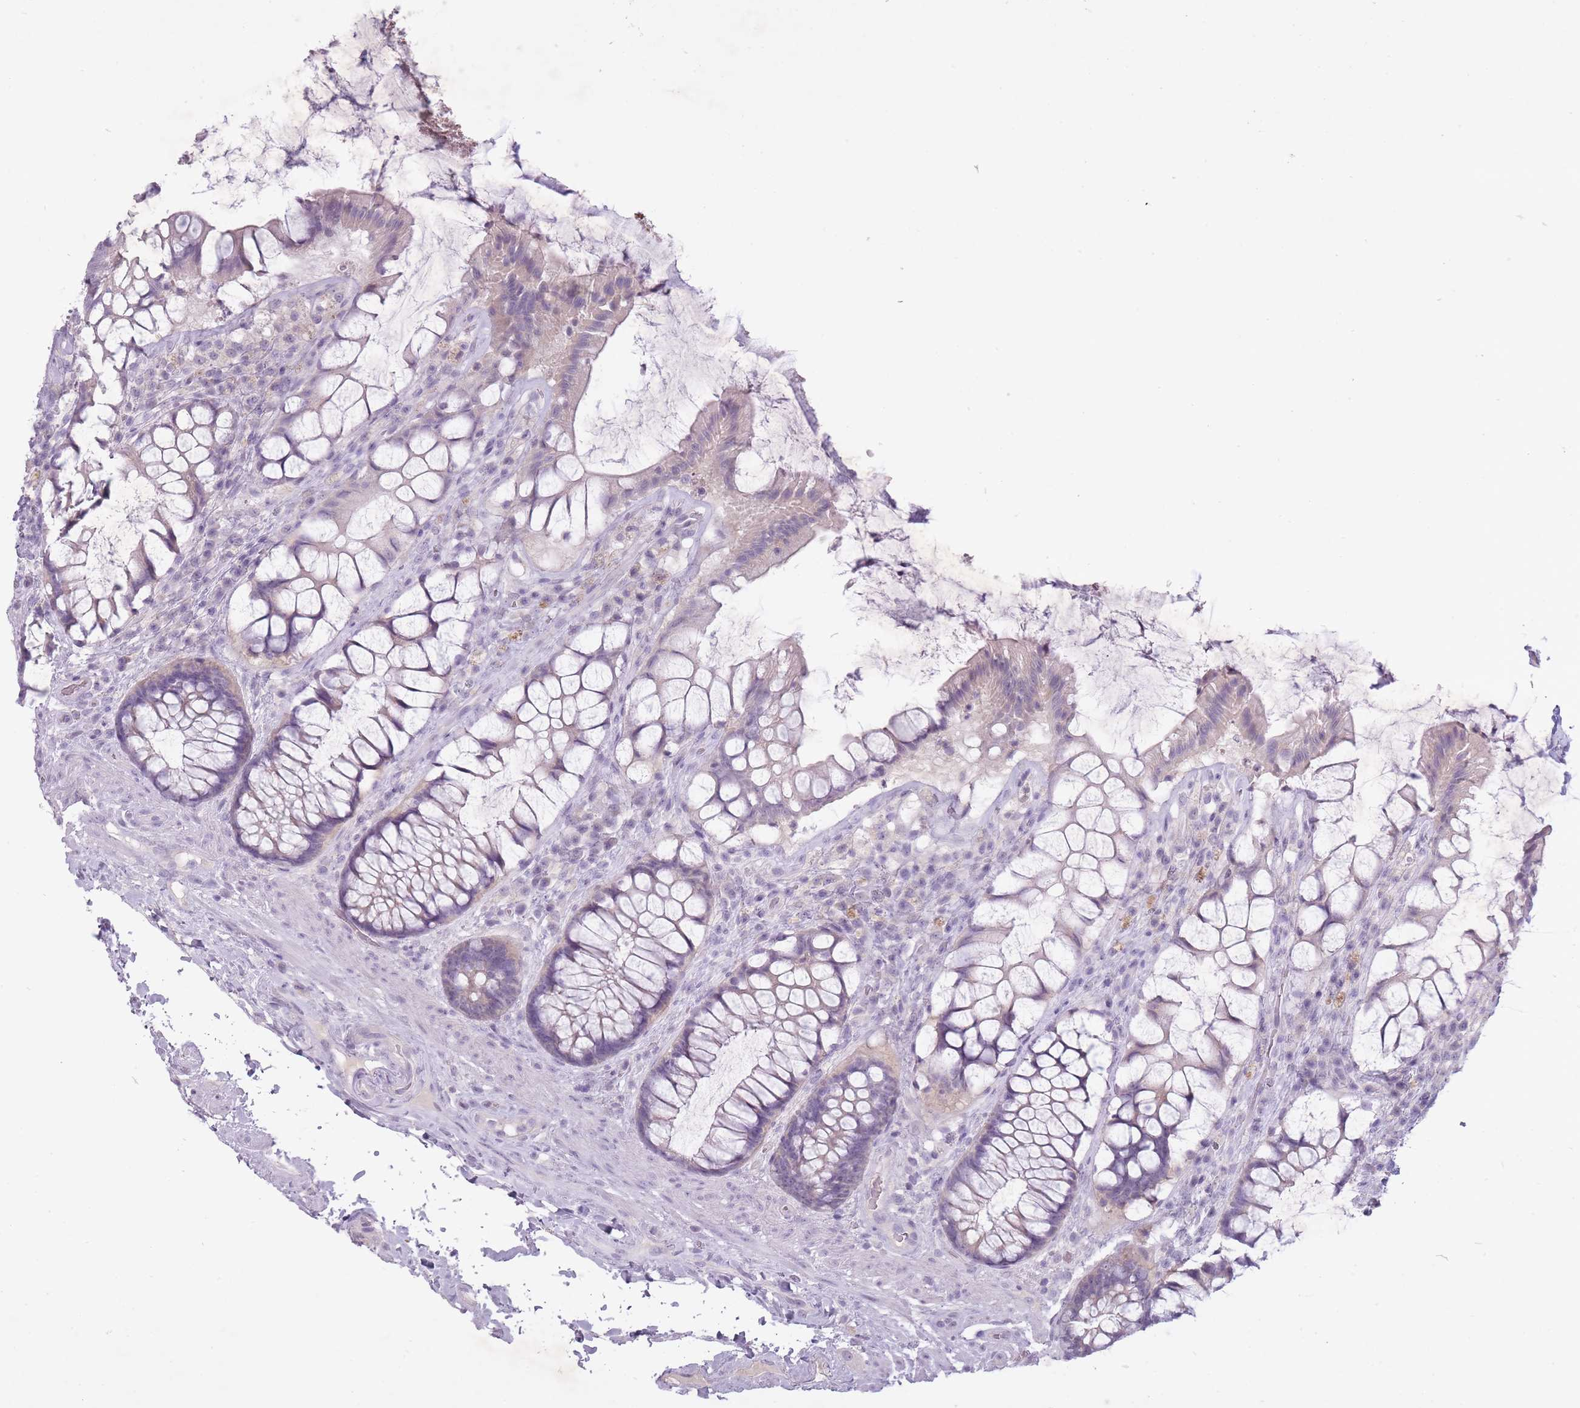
{"staining": {"intensity": "weak", "quantity": "<25%", "location": "cytoplasmic/membranous"}, "tissue": "rectum", "cell_type": "Glandular cells", "image_type": "normal", "snomed": [{"axis": "morphology", "description": "Normal tissue, NOS"}, {"axis": "topography", "description": "Rectum"}], "caption": "Immunohistochemistry (IHC) of benign rectum exhibits no expression in glandular cells.", "gene": "FAM43B", "patient": {"sex": "female", "age": 58}}